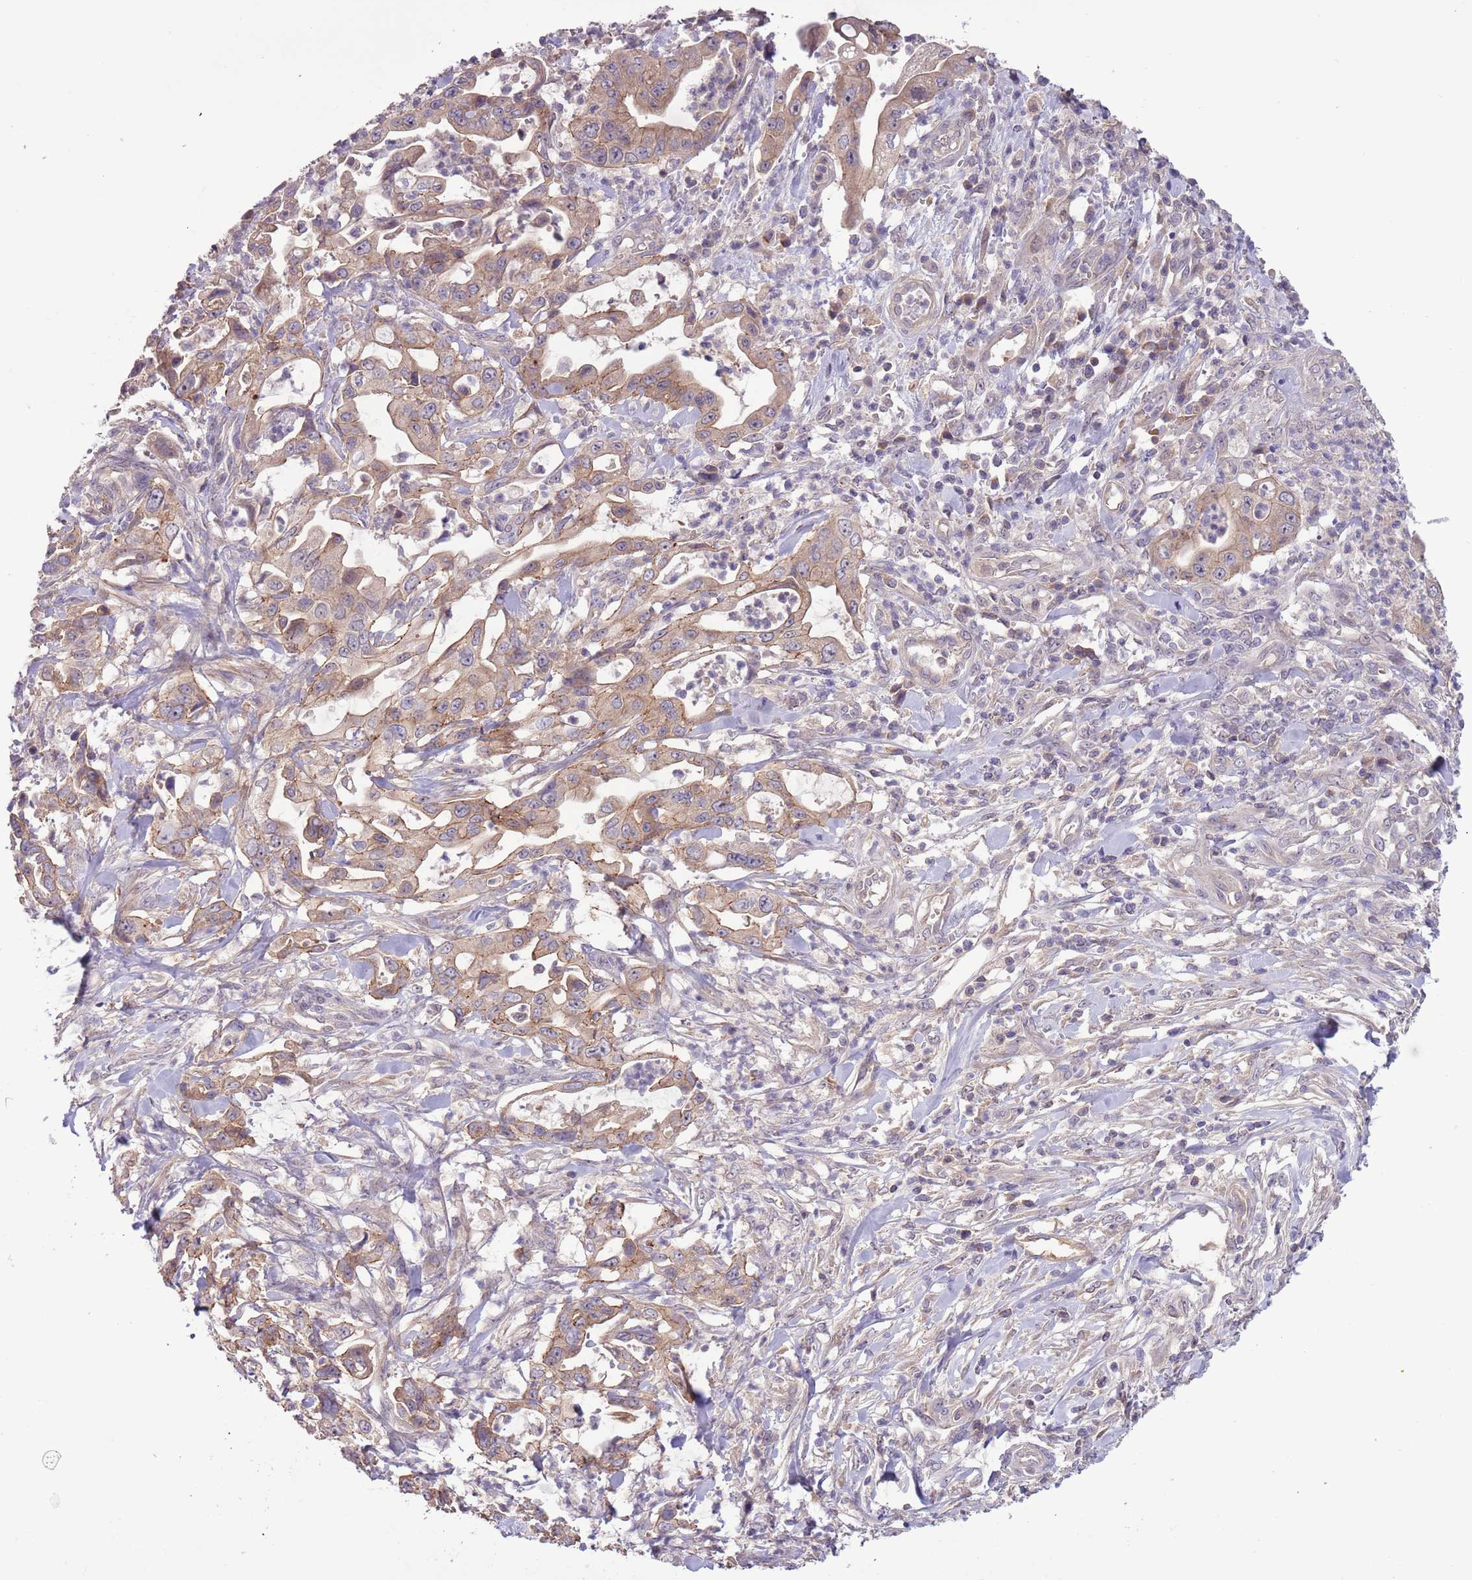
{"staining": {"intensity": "moderate", "quantity": "25%-75%", "location": "cytoplasmic/membranous"}, "tissue": "pancreatic cancer", "cell_type": "Tumor cells", "image_type": "cancer", "snomed": [{"axis": "morphology", "description": "Adenocarcinoma, NOS"}, {"axis": "topography", "description": "Pancreas"}], "caption": "IHC (DAB (3,3'-diaminobenzidine)) staining of human pancreatic cancer shows moderate cytoplasmic/membranous protein staining in approximately 25%-75% of tumor cells.", "gene": "SHROOM3", "patient": {"sex": "female", "age": 61}}